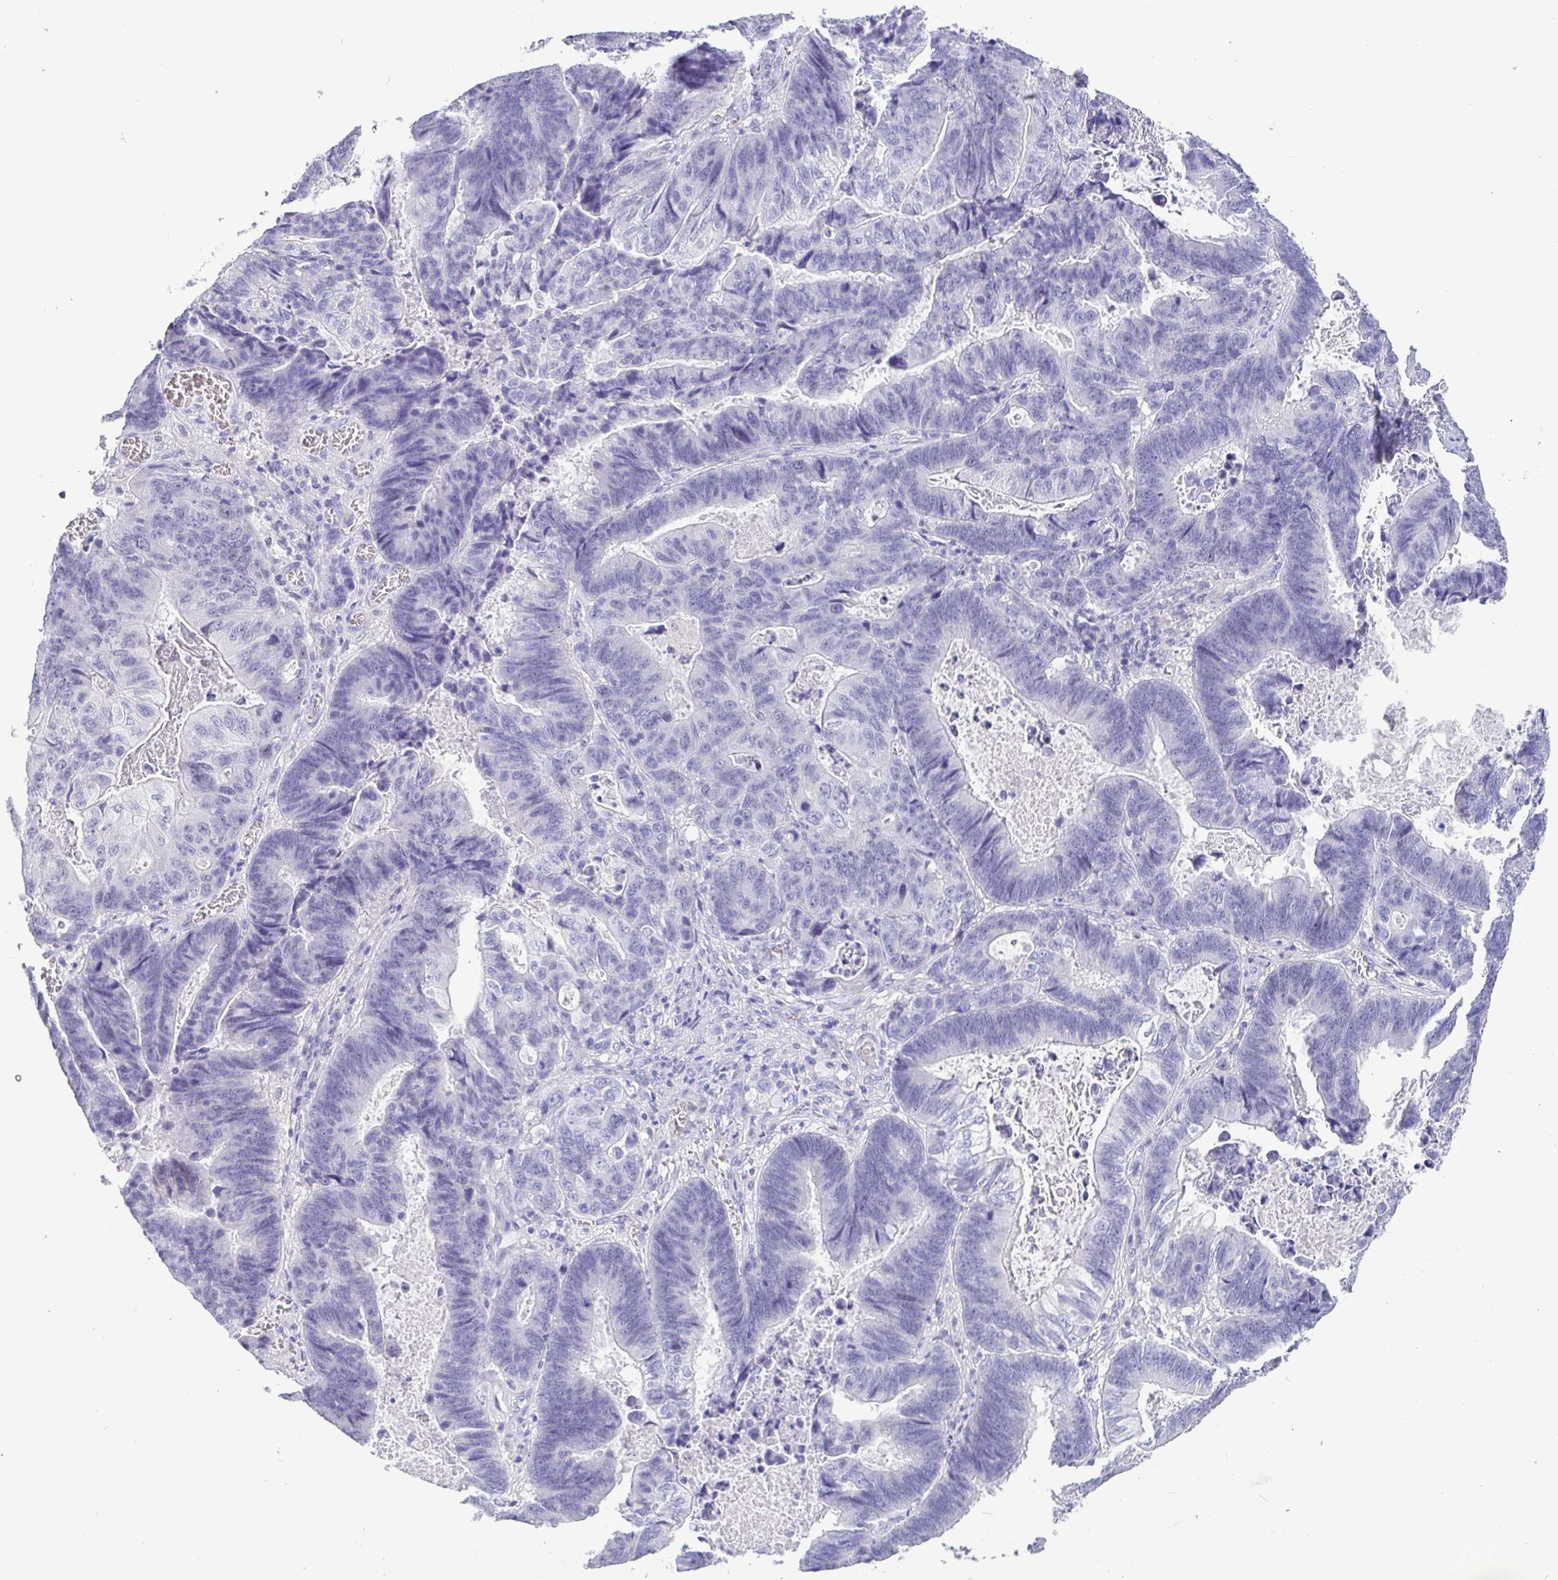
{"staining": {"intensity": "negative", "quantity": "none", "location": "none"}, "tissue": "lung cancer", "cell_type": "Tumor cells", "image_type": "cancer", "snomed": [{"axis": "morphology", "description": "Aneuploidy"}, {"axis": "morphology", "description": "Adenocarcinoma, NOS"}, {"axis": "morphology", "description": "Adenocarcinoma primary or metastatic"}, {"axis": "topography", "description": "Lung"}], "caption": "The image reveals no significant expression in tumor cells of lung cancer.", "gene": "TMEM241", "patient": {"sex": "female", "age": 75}}